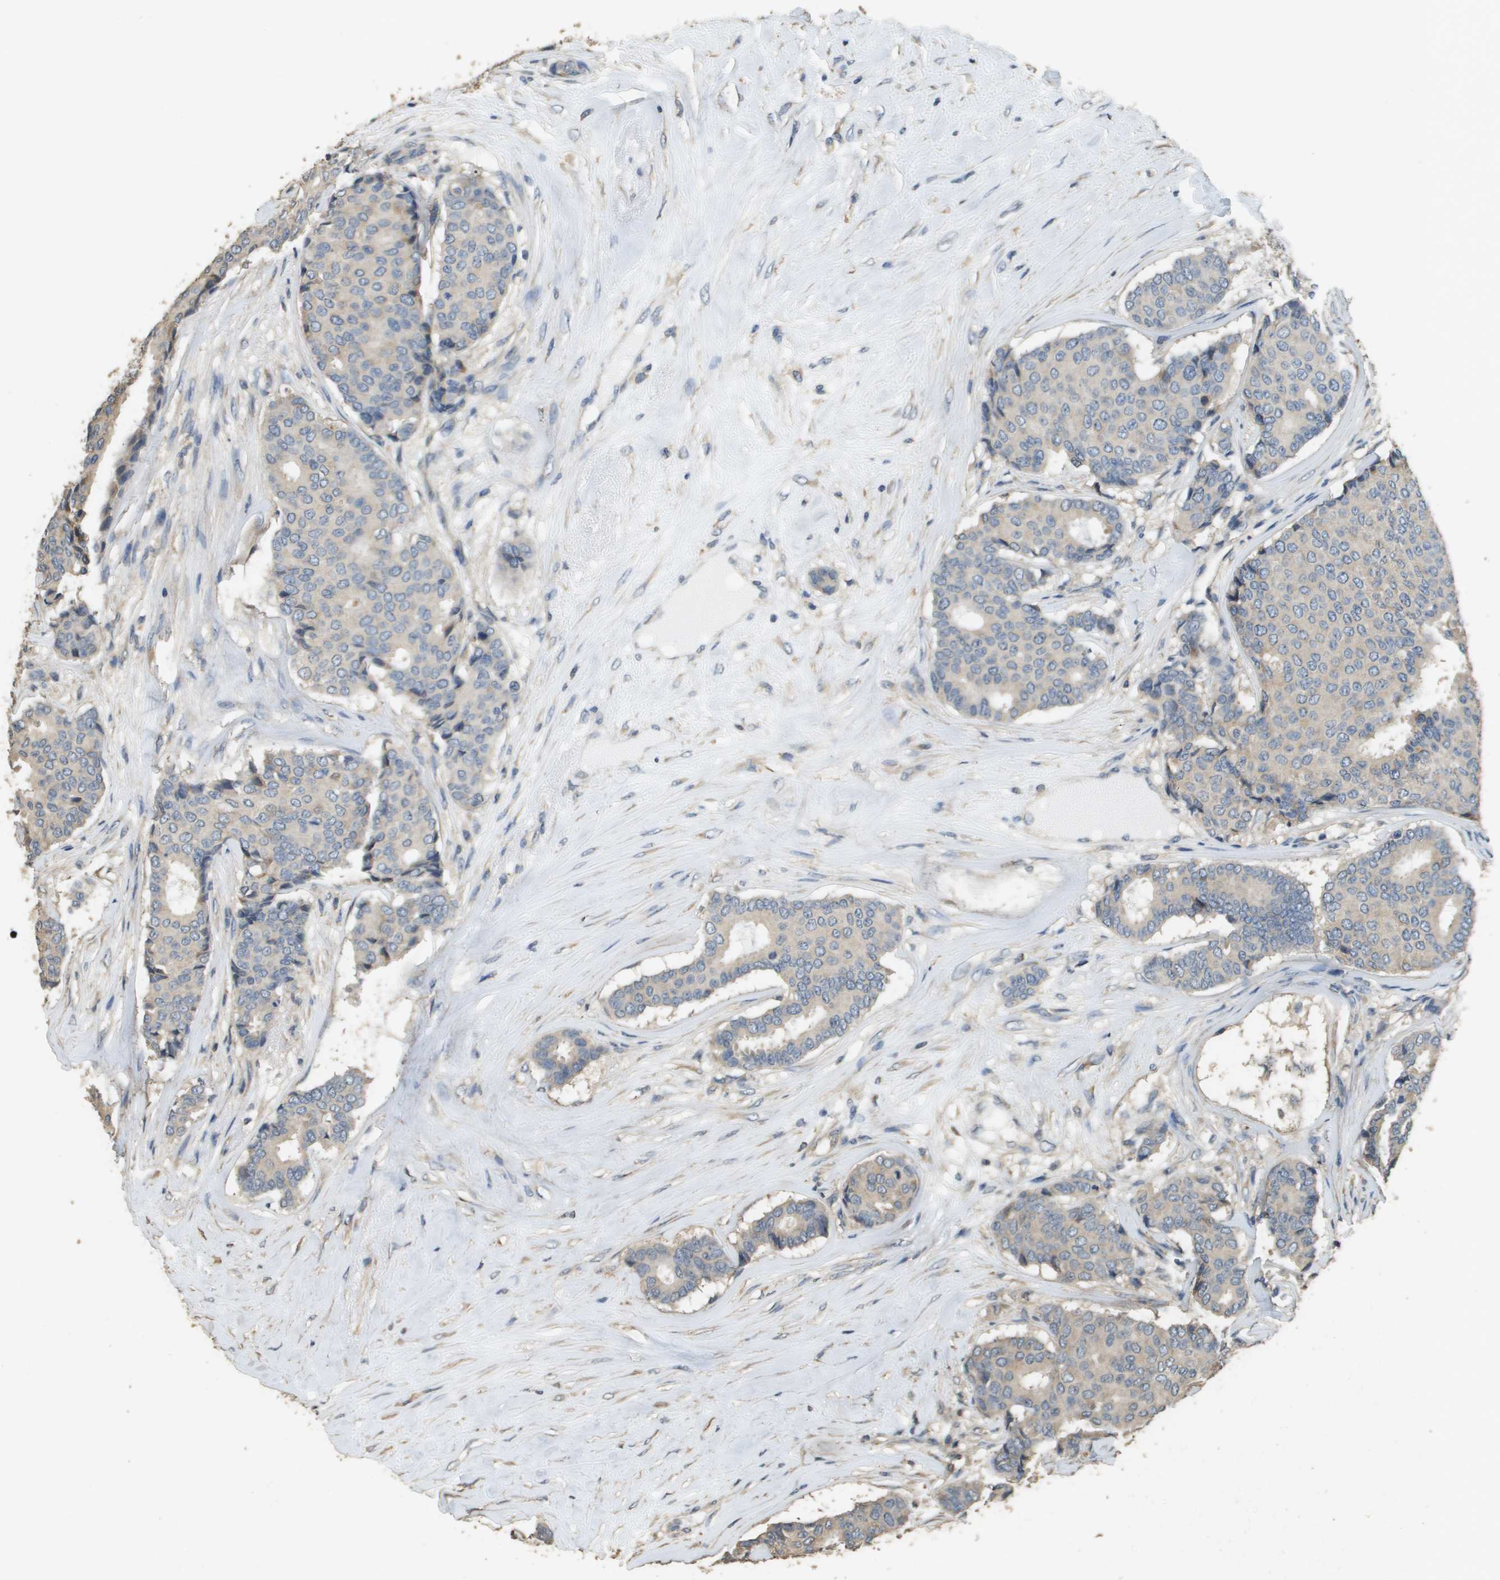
{"staining": {"intensity": "weak", "quantity": ">75%", "location": "cytoplasmic/membranous"}, "tissue": "breast cancer", "cell_type": "Tumor cells", "image_type": "cancer", "snomed": [{"axis": "morphology", "description": "Duct carcinoma"}, {"axis": "topography", "description": "Breast"}], "caption": "Immunohistochemistry of breast invasive ductal carcinoma exhibits low levels of weak cytoplasmic/membranous positivity in approximately >75% of tumor cells.", "gene": "RAB6B", "patient": {"sex": "female", "age": 75}}